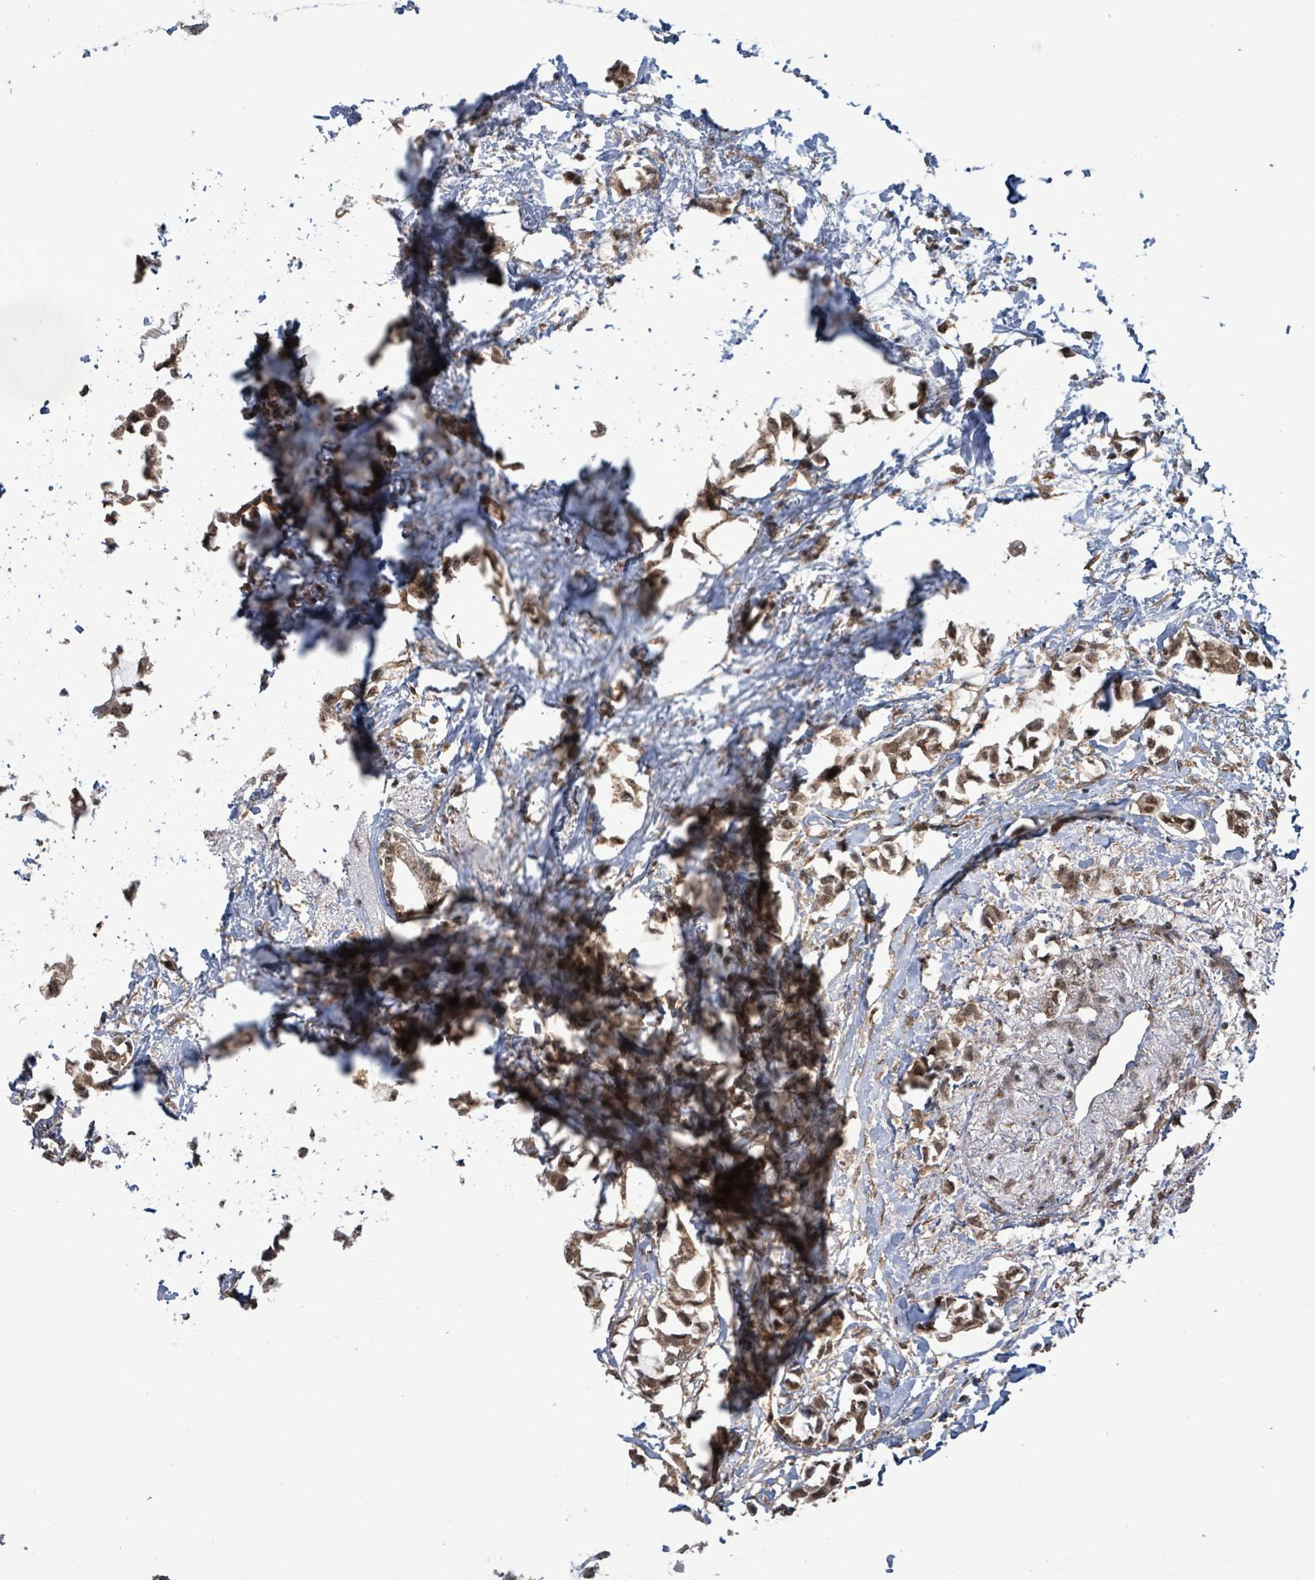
{"staining": {"intensity": "moderate", "quantity": ">75%", "location": "cytoplasmic/membranous,nuclear"}, "tissue": "breast cancer", "cell_type": "Tumor cells", "image_type": "cancer", "snomed": [{"axis": "morphology", "description": "Duct carcinoma"}, {"axis": "topography", "description": "Breast"}], "caption": "Moderate cytoplasmic/membranous and nuclear positivity is present in approximately >75% of tumor cells in breast cancer (invasive ductal carcinoma). (brown staining indicates protein expression, while blue staining denotes nuclei).", "gene": "KLC1", "patient": {"sex": "female", "age": 73}}